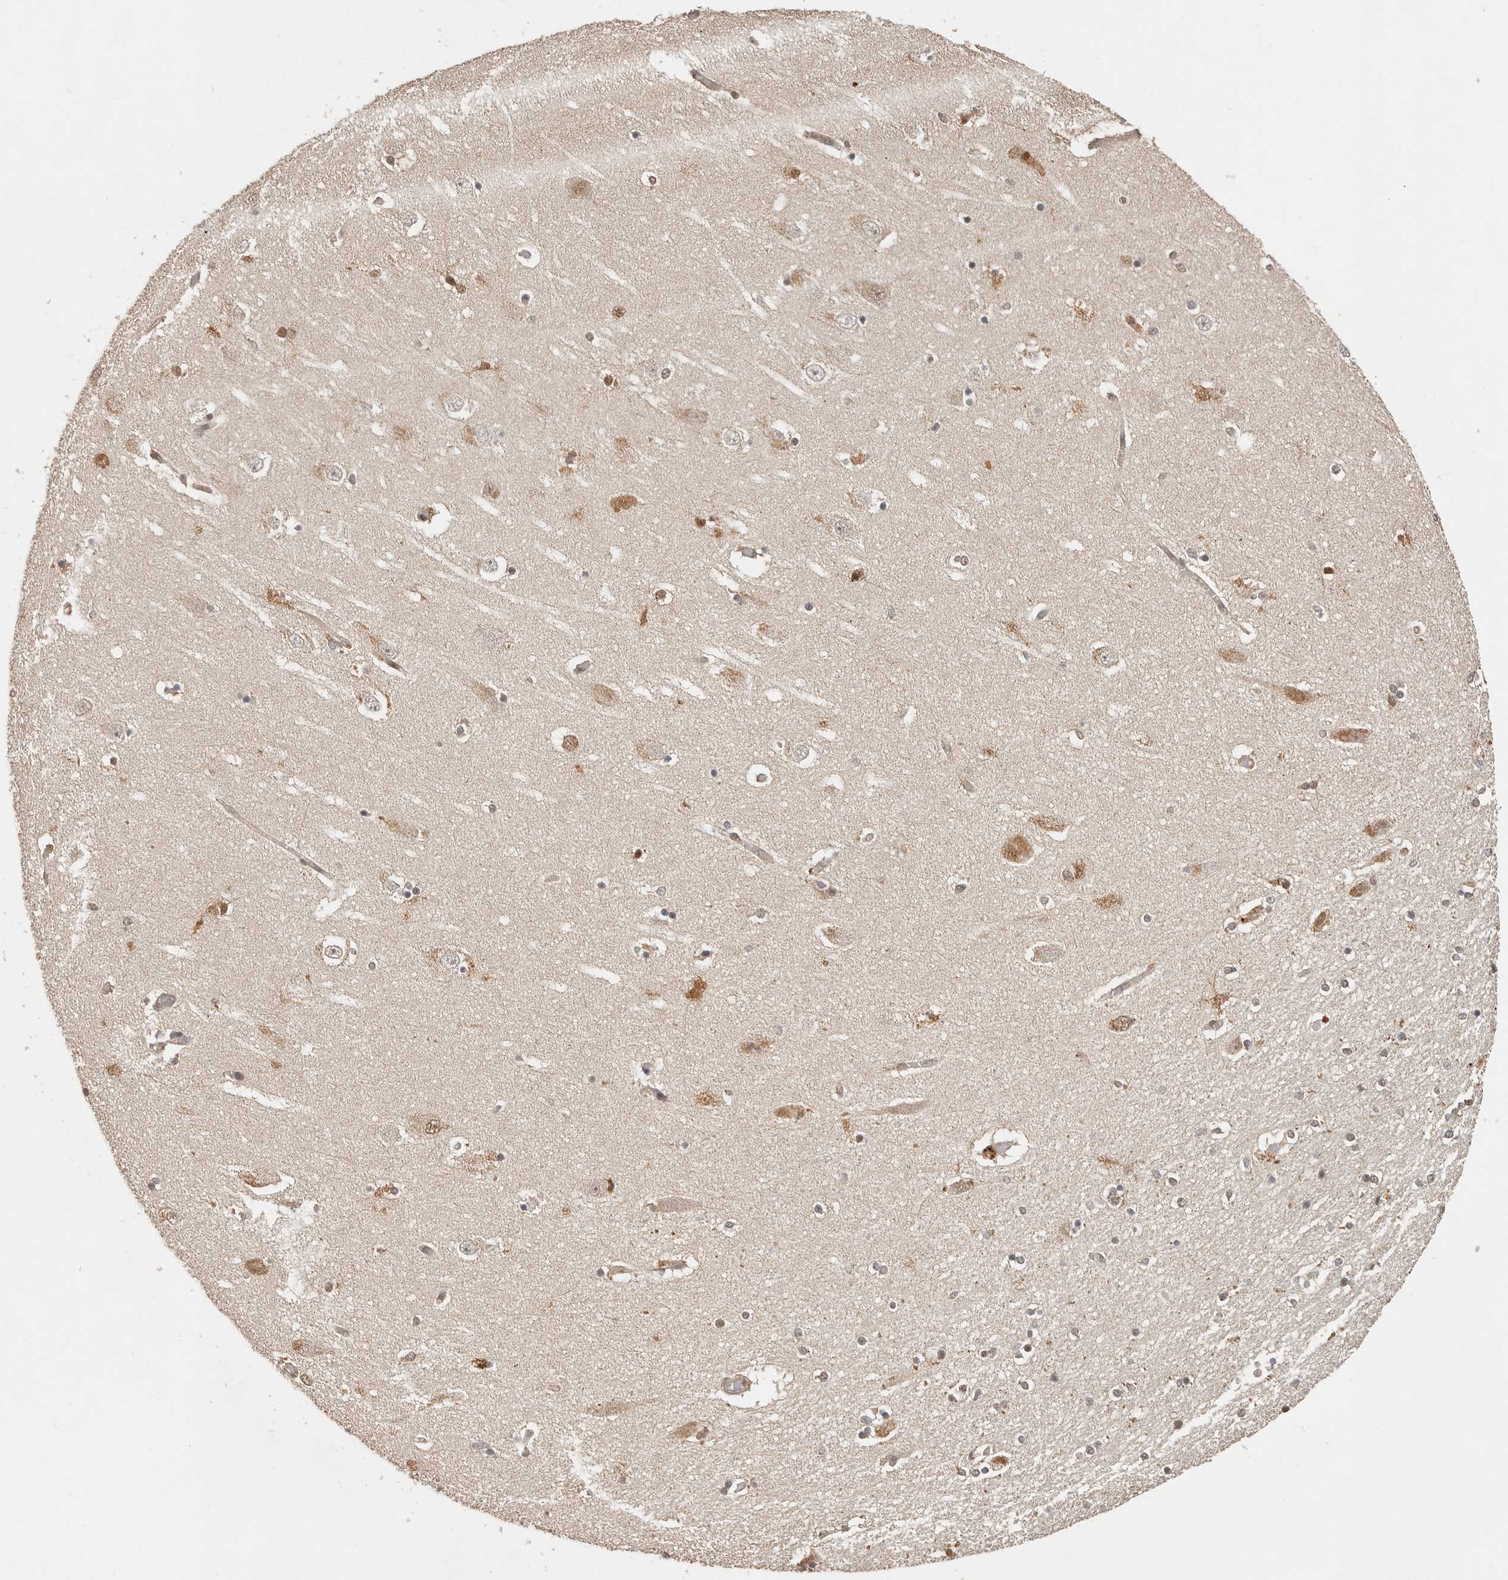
{"staining": {"intensity": "weak", "quantity": "25%-75%", "location": "cytoplasmic/membranous"}, "tissue": "hippocampus", "cell_type": "Glial cells", "image_type": "normal", "snomed": [{"axis": "morphology", "description": "Normal tissue, NOS"}, {"axis": "topography", "description": "Hippocampus"}], "caption": "The immunohistochemical stain highlights weak cytoplasmic/membranous positivity in glial cells of unremarkable hippocampus.", "gene": "PSMA5", "patient": {"sex": "female", "age": 54}}